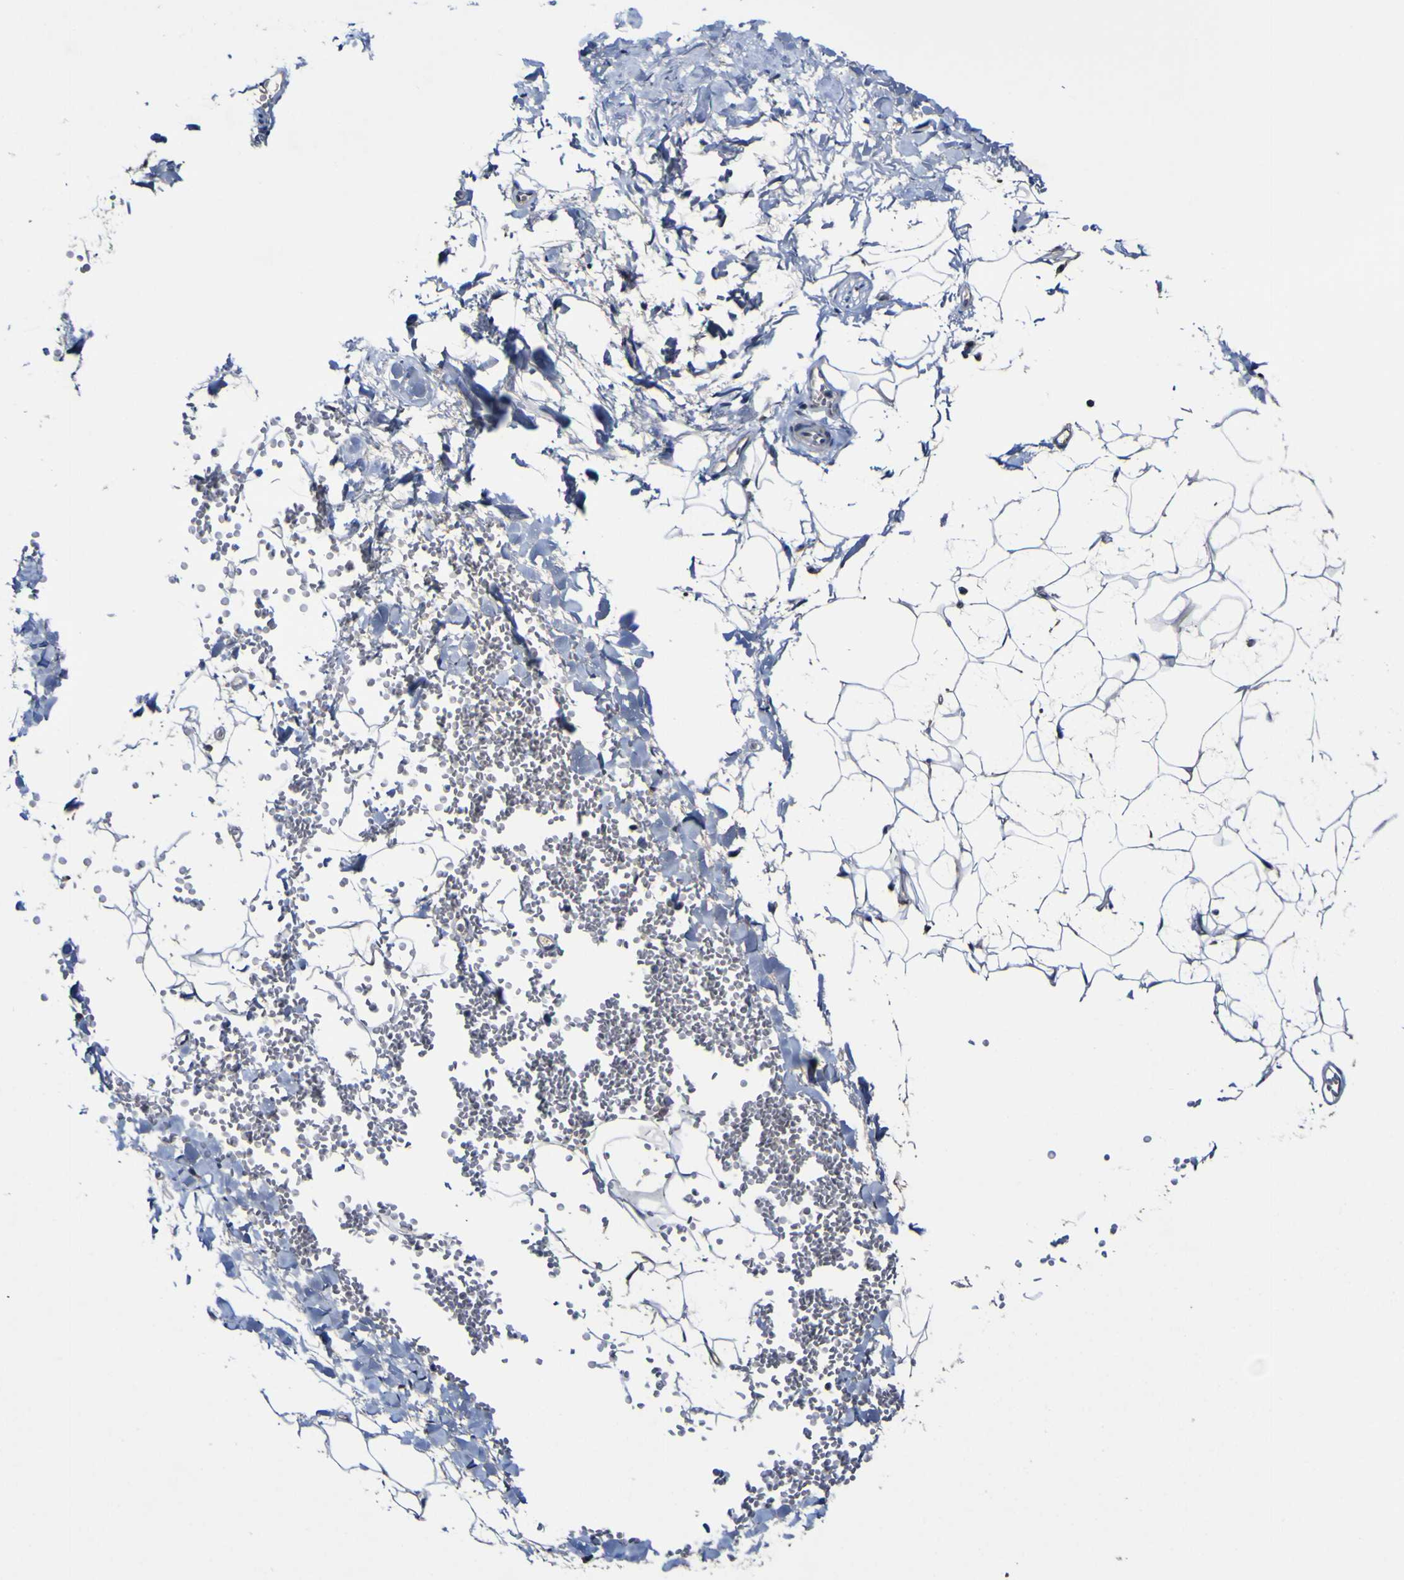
{"staining": {"intensity": "negative", "quantity": "none", "location": "none"}, "tissue": "adipose tissue", "cell_type": "Adipocytes", "image_type": "normal", "snomed": [{"axis": "morphology", "description": "Normal tissue, NOS"}, {"axis": "topography", "description": "Adipose tissue"}, {"axis": "topography", "description": "Peripheral nerve tissue"}], "caption": "Adipocytes are negative for brown protein staining in unremarkable adipose tissue. (DAB immunohistochemistry, high magnification).", "gene": "CCL2", "patient": {"sex": "male", "age": 52}}